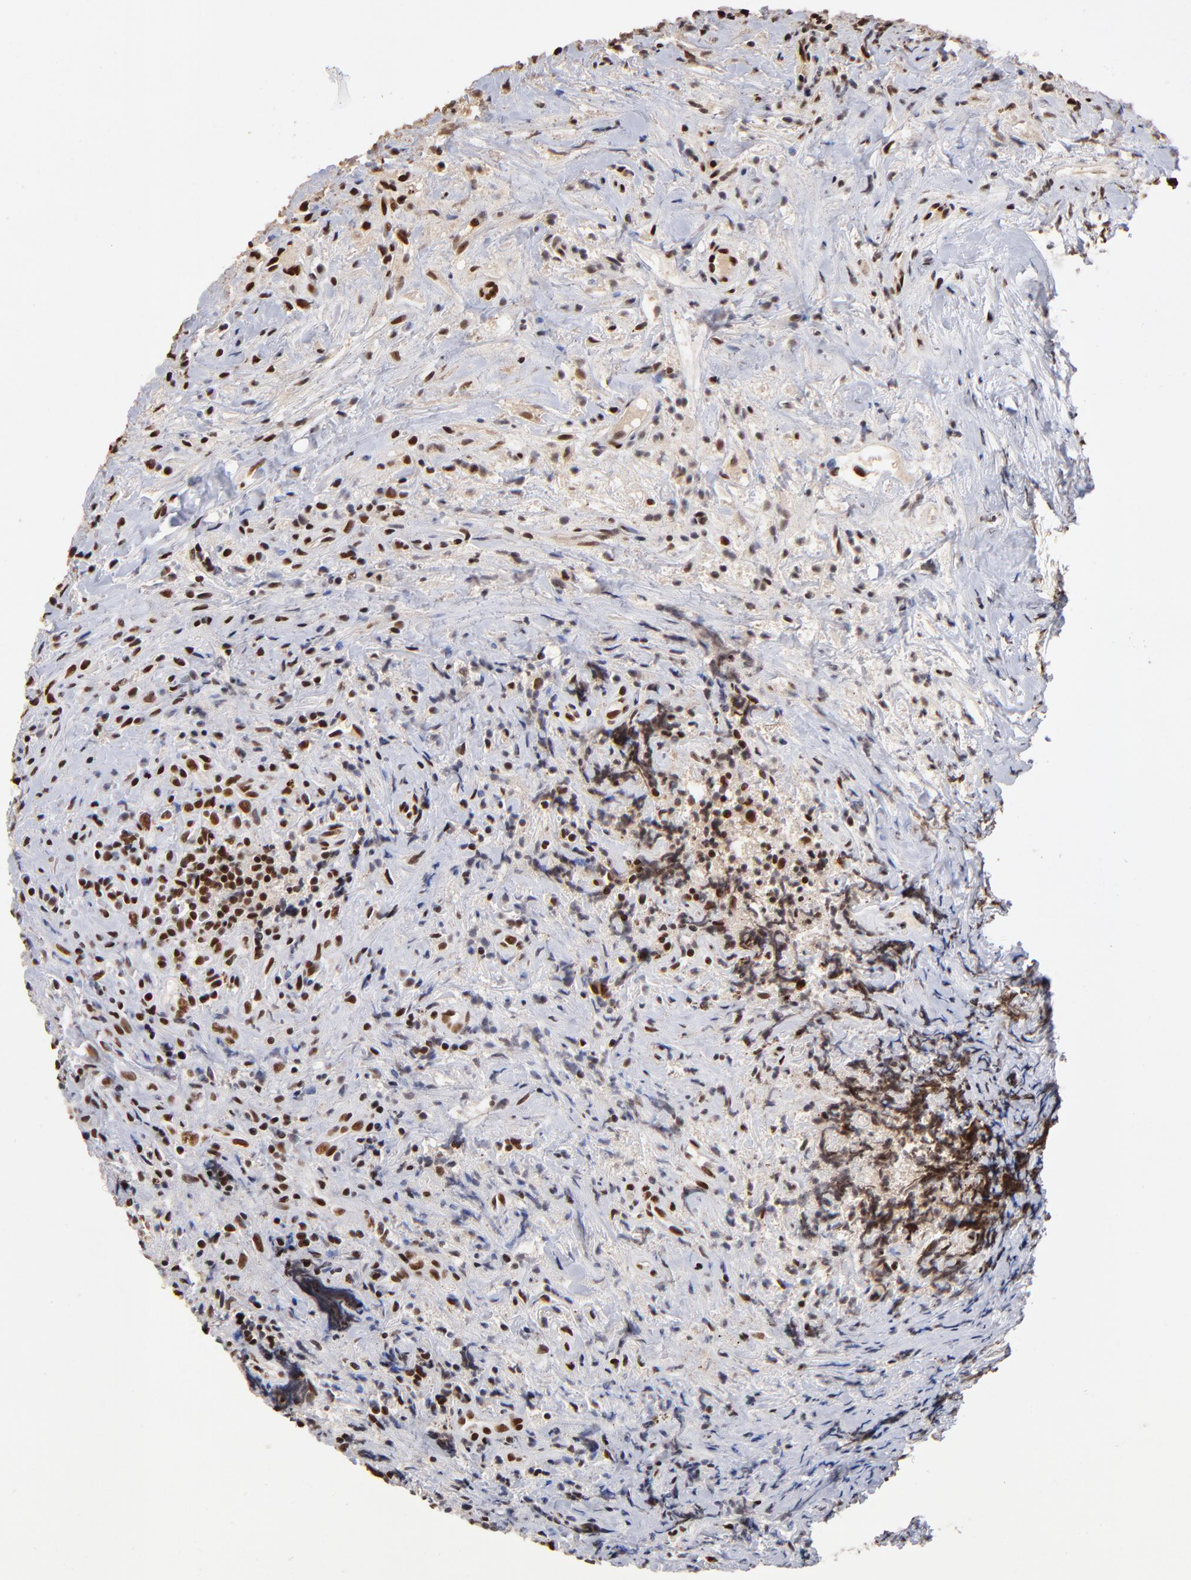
{"staining": {"intensity": "strong", "quantity": ">75%", "location": "nuclear"}, "tissue": "lymphoma", "cell_type": "Tumor cells", "image_type": "cancer", "snomed": [{"axis": "morphology", "description": "Hodgkin's disease, NOS"}, {"axis": "topography", "description": "Lymph node"}], "caption": "Hodgkin's disease was stained to show a protein in brown. There is high levels of strong nuclear expression in about >75% of tumor cells. (DAB IHC, brown staining for protein, blue staining for nuclei).", "gene": "ZNF146", "patient": {"sex": "female", "age": 25}}